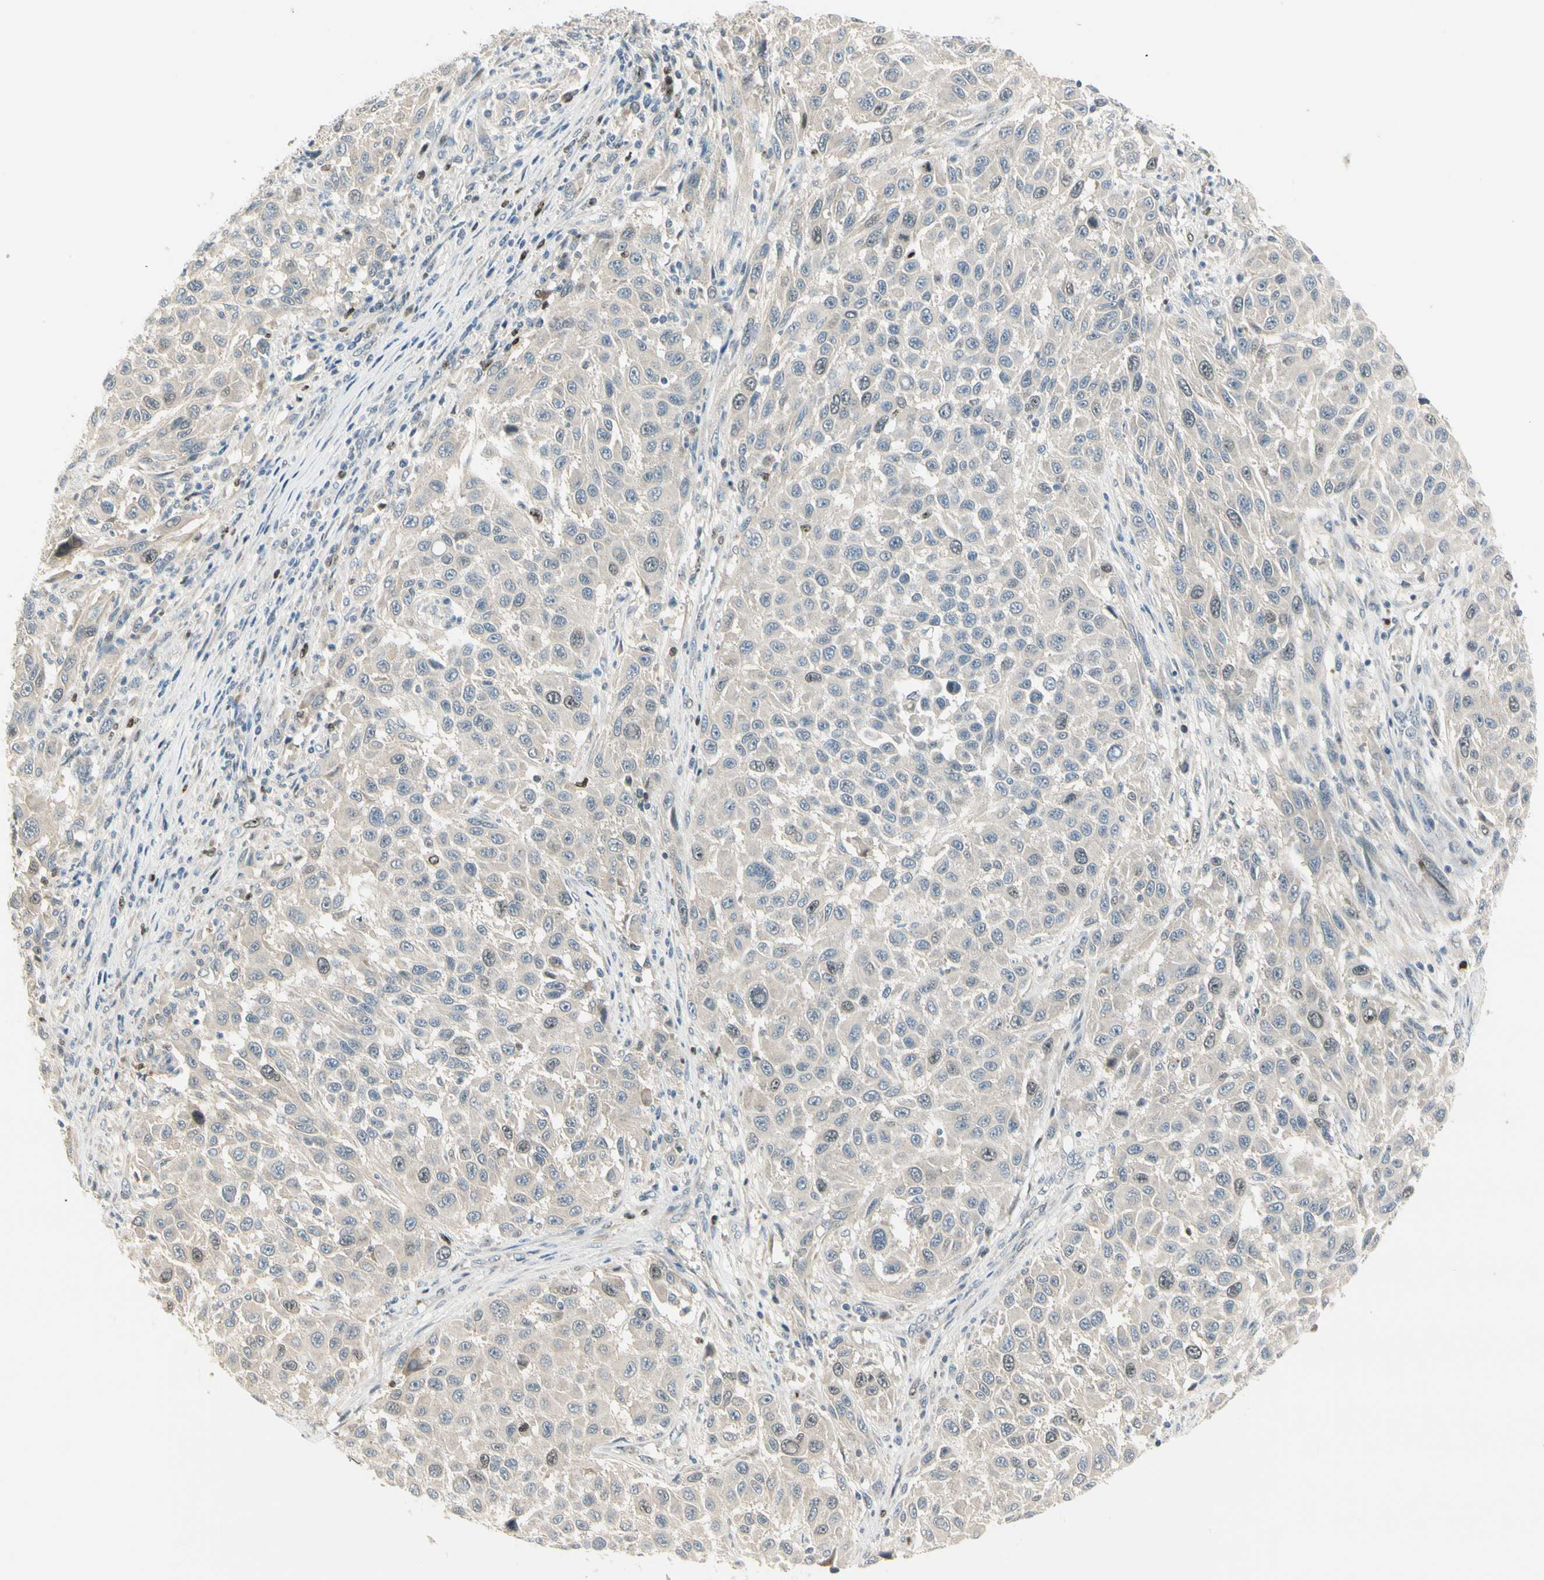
{"staining": {"intensity": "negative", "quantity": "none", "location": "none"}, "tissue": "melanoma", "cell_type": "Tumor cells", "image_type": "cancer", "snomed": [{"axis": "morphology", "description": "Malignant melanoma, Metastatic site"}, {"axis": "topography", "description": "Lymph node"}], "caption": "Immunohistochemical staining of human melanoma exhibits no significant expression in tumor cells.", "gene": "PITX1", "patient": {"sex": "male", "age": 61}}